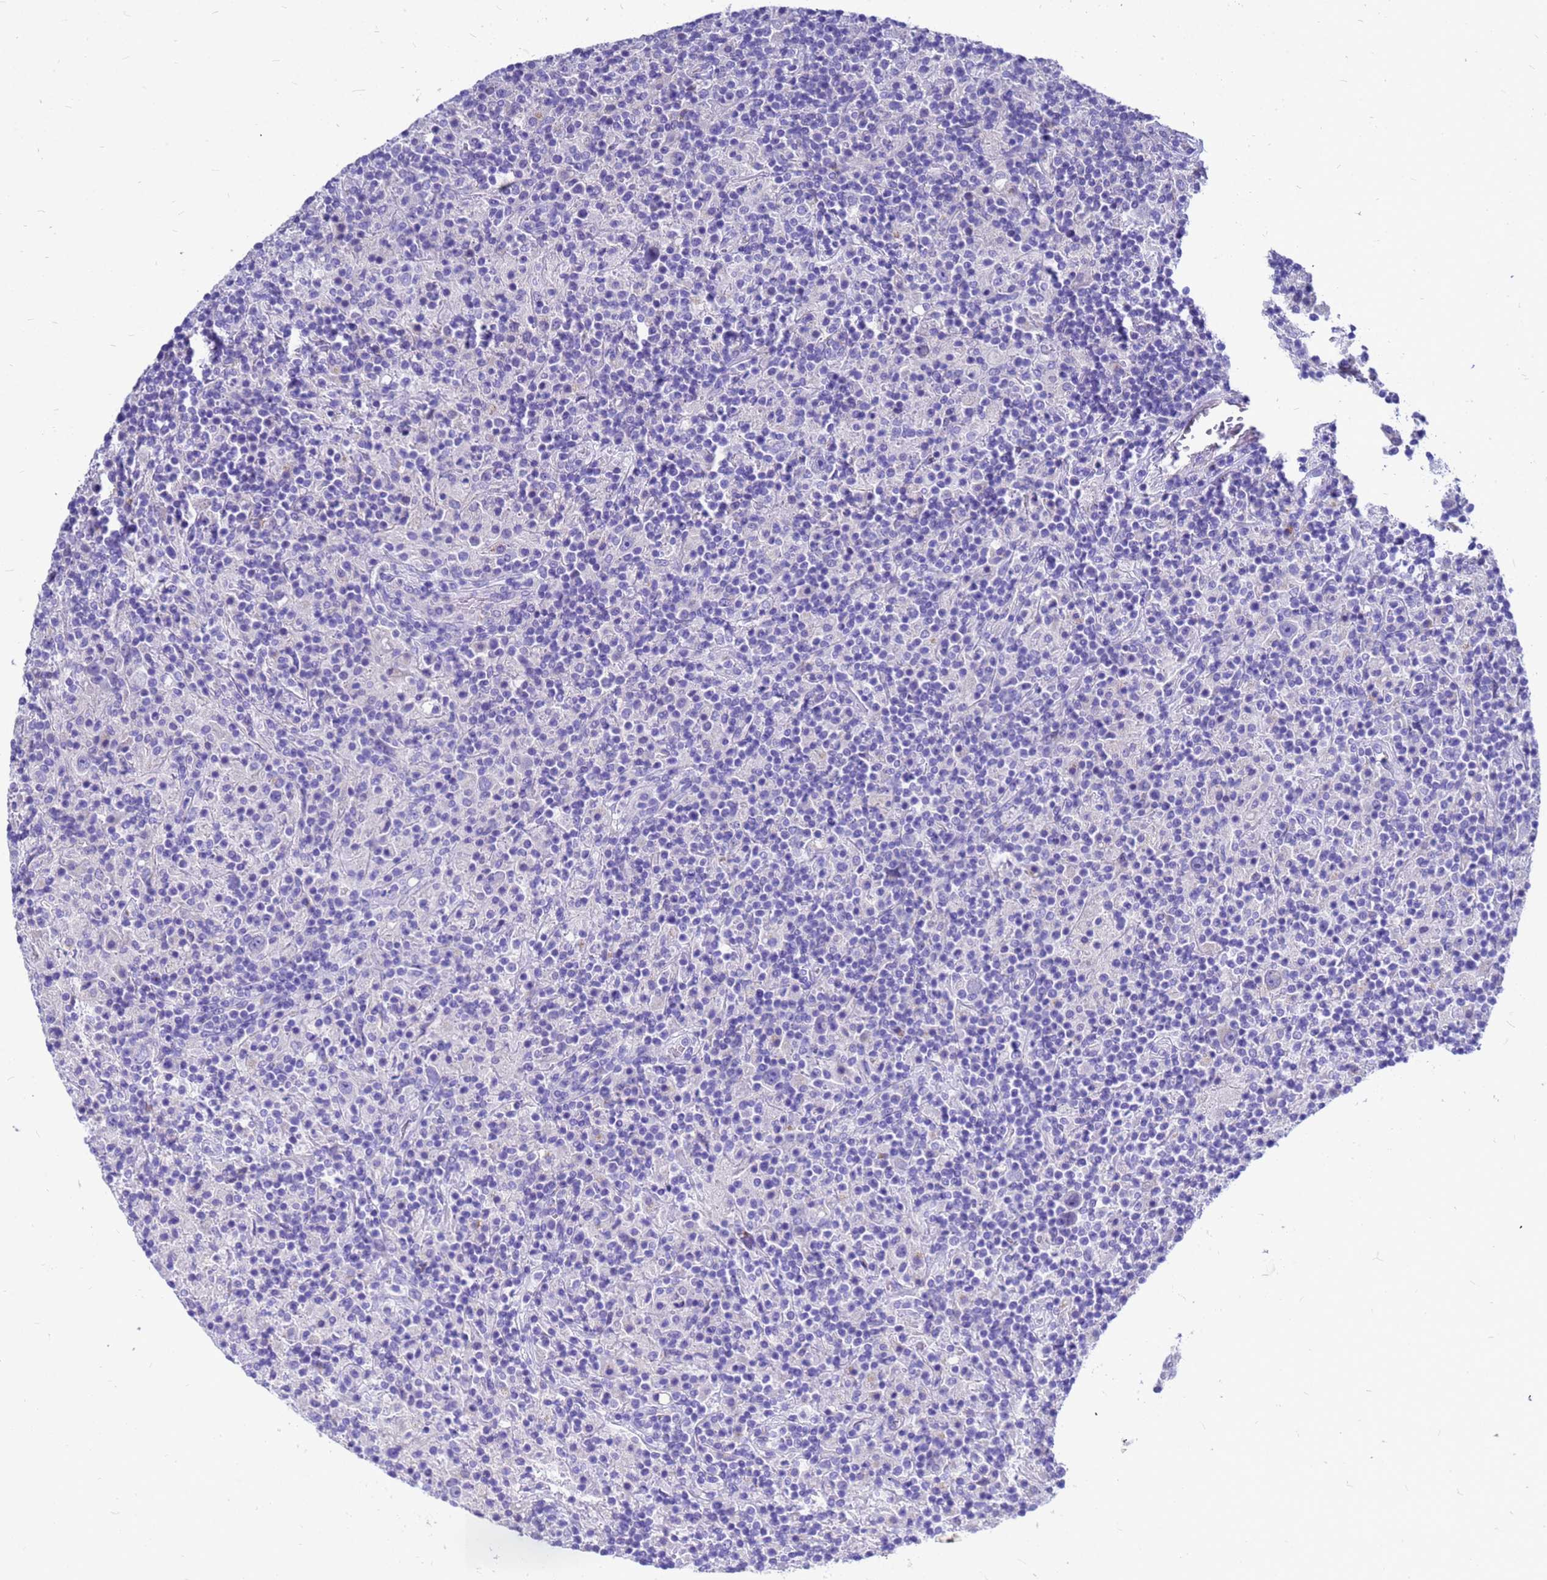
{"staining": {"intensity": "negative", "quantity": "none", "location": "none"}, "tissue": "lymphoma", "cell_type": "Tumor cells", "image_type": "cancer", "snomed": [{"axis": "morphology", "description": "Hodgkin's disease, NOS"}, {"axis": "topography", "description": "Lymph node"}], "caption": "Immunohistochemistry micrograph of neoplastic tissue: lymphoma stained with DAB exhibits no significant protein expression in tumor cells. (DAB immunohistochemistry (IHC) with hematoxylin counter stain).", "gene": "OR52E2", "patient": {"sex": "male", "age": 70}}